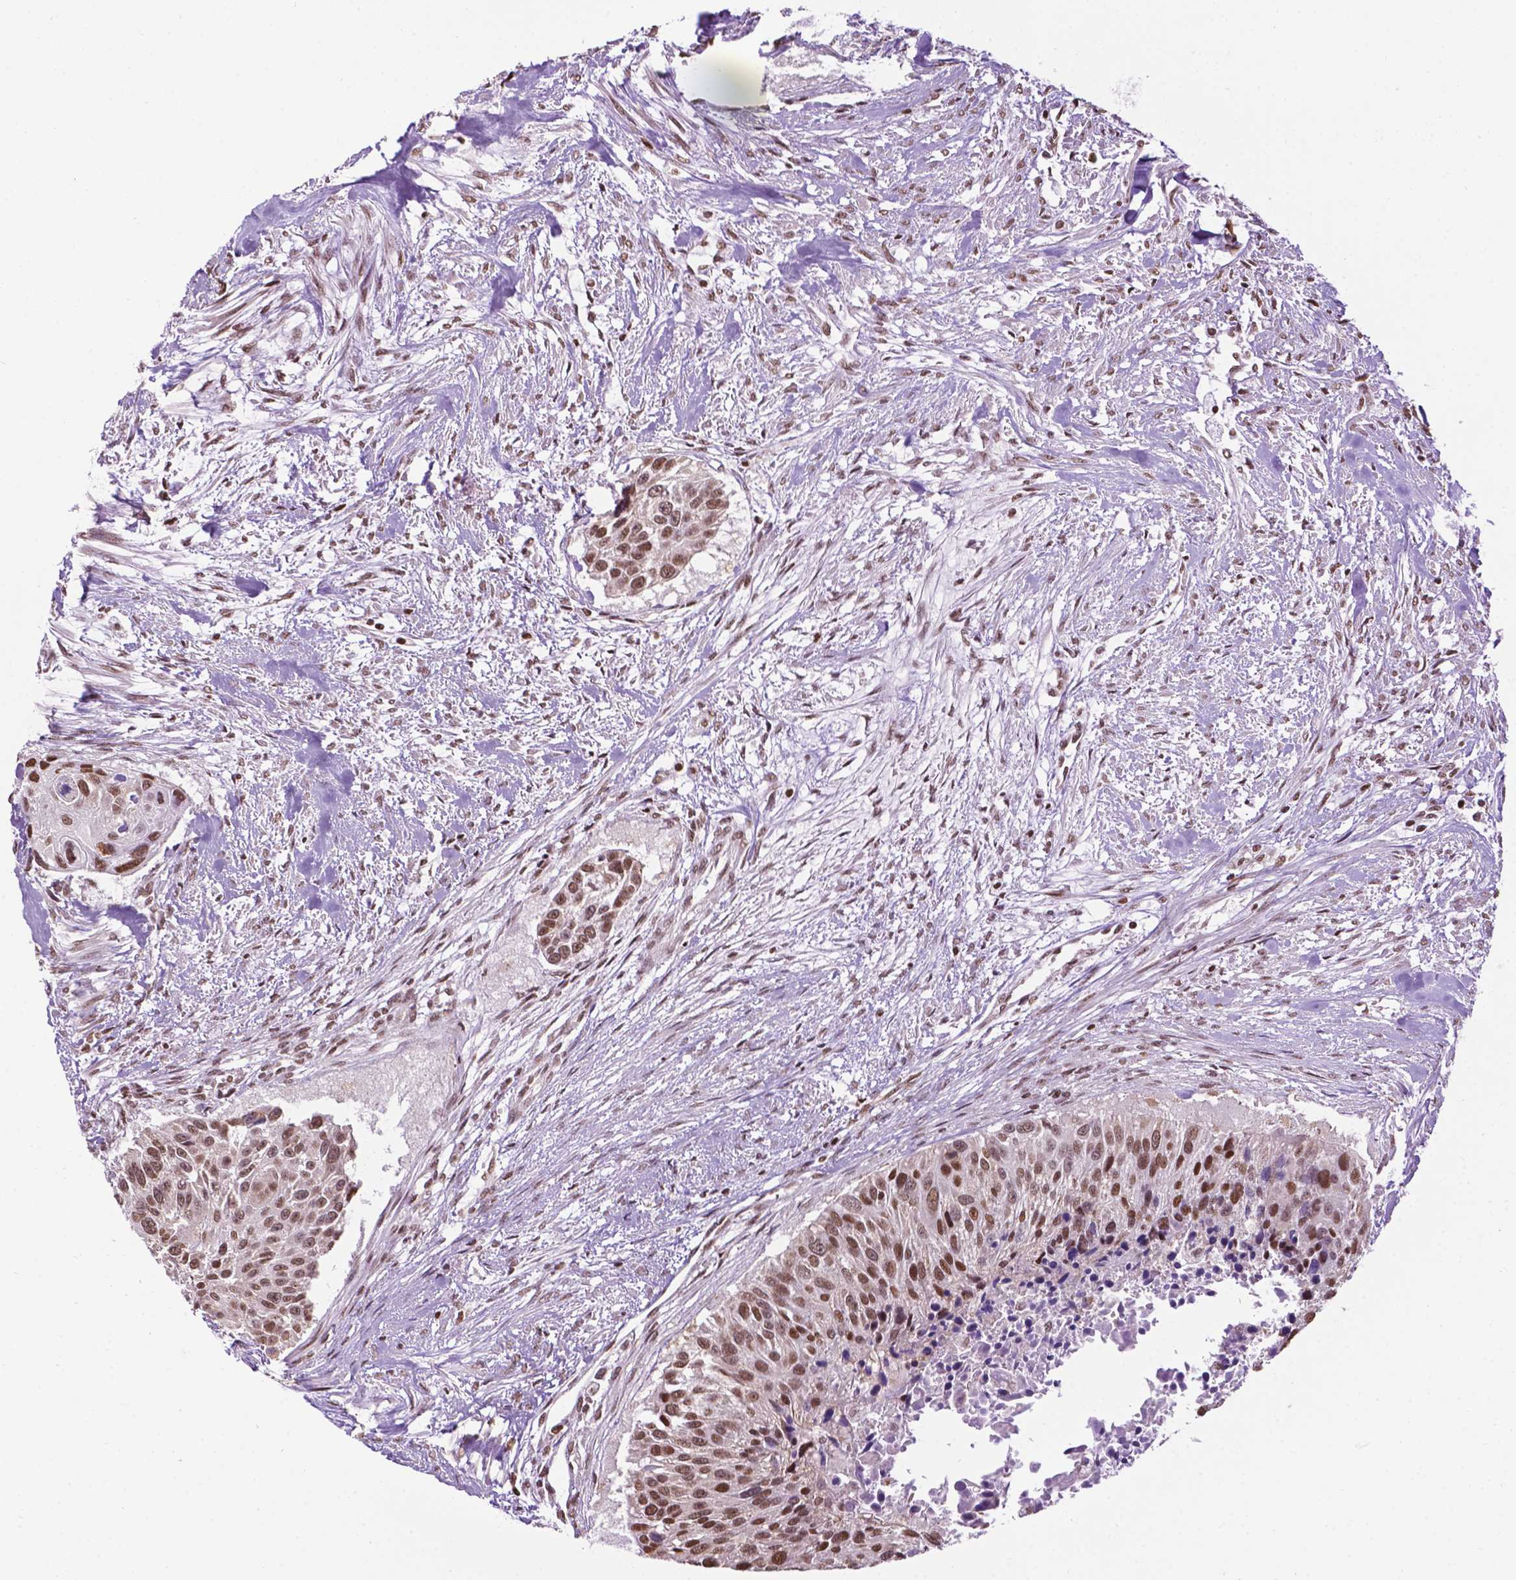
{"staining": {"intensity": "moderate", "quantity": ">75%", "location": "nuclear"}, "tissue": "urothelial cancer", "cell_type": "Tumor cells", "image_type": "cancer", "snomed": [{"axis": "morphology", "description": "Urothelial carcinoma, NOS"}, {"axis": "topography", "description": "Urinary bladder"}], "caption": "This is an image of immunohistochemistry staining of transitional cell carcinoma, which shows moderate expression in the nuclear of tumor cells.", "gene": "COL23A1", "patient": {"sex": "male", "age": 55}}